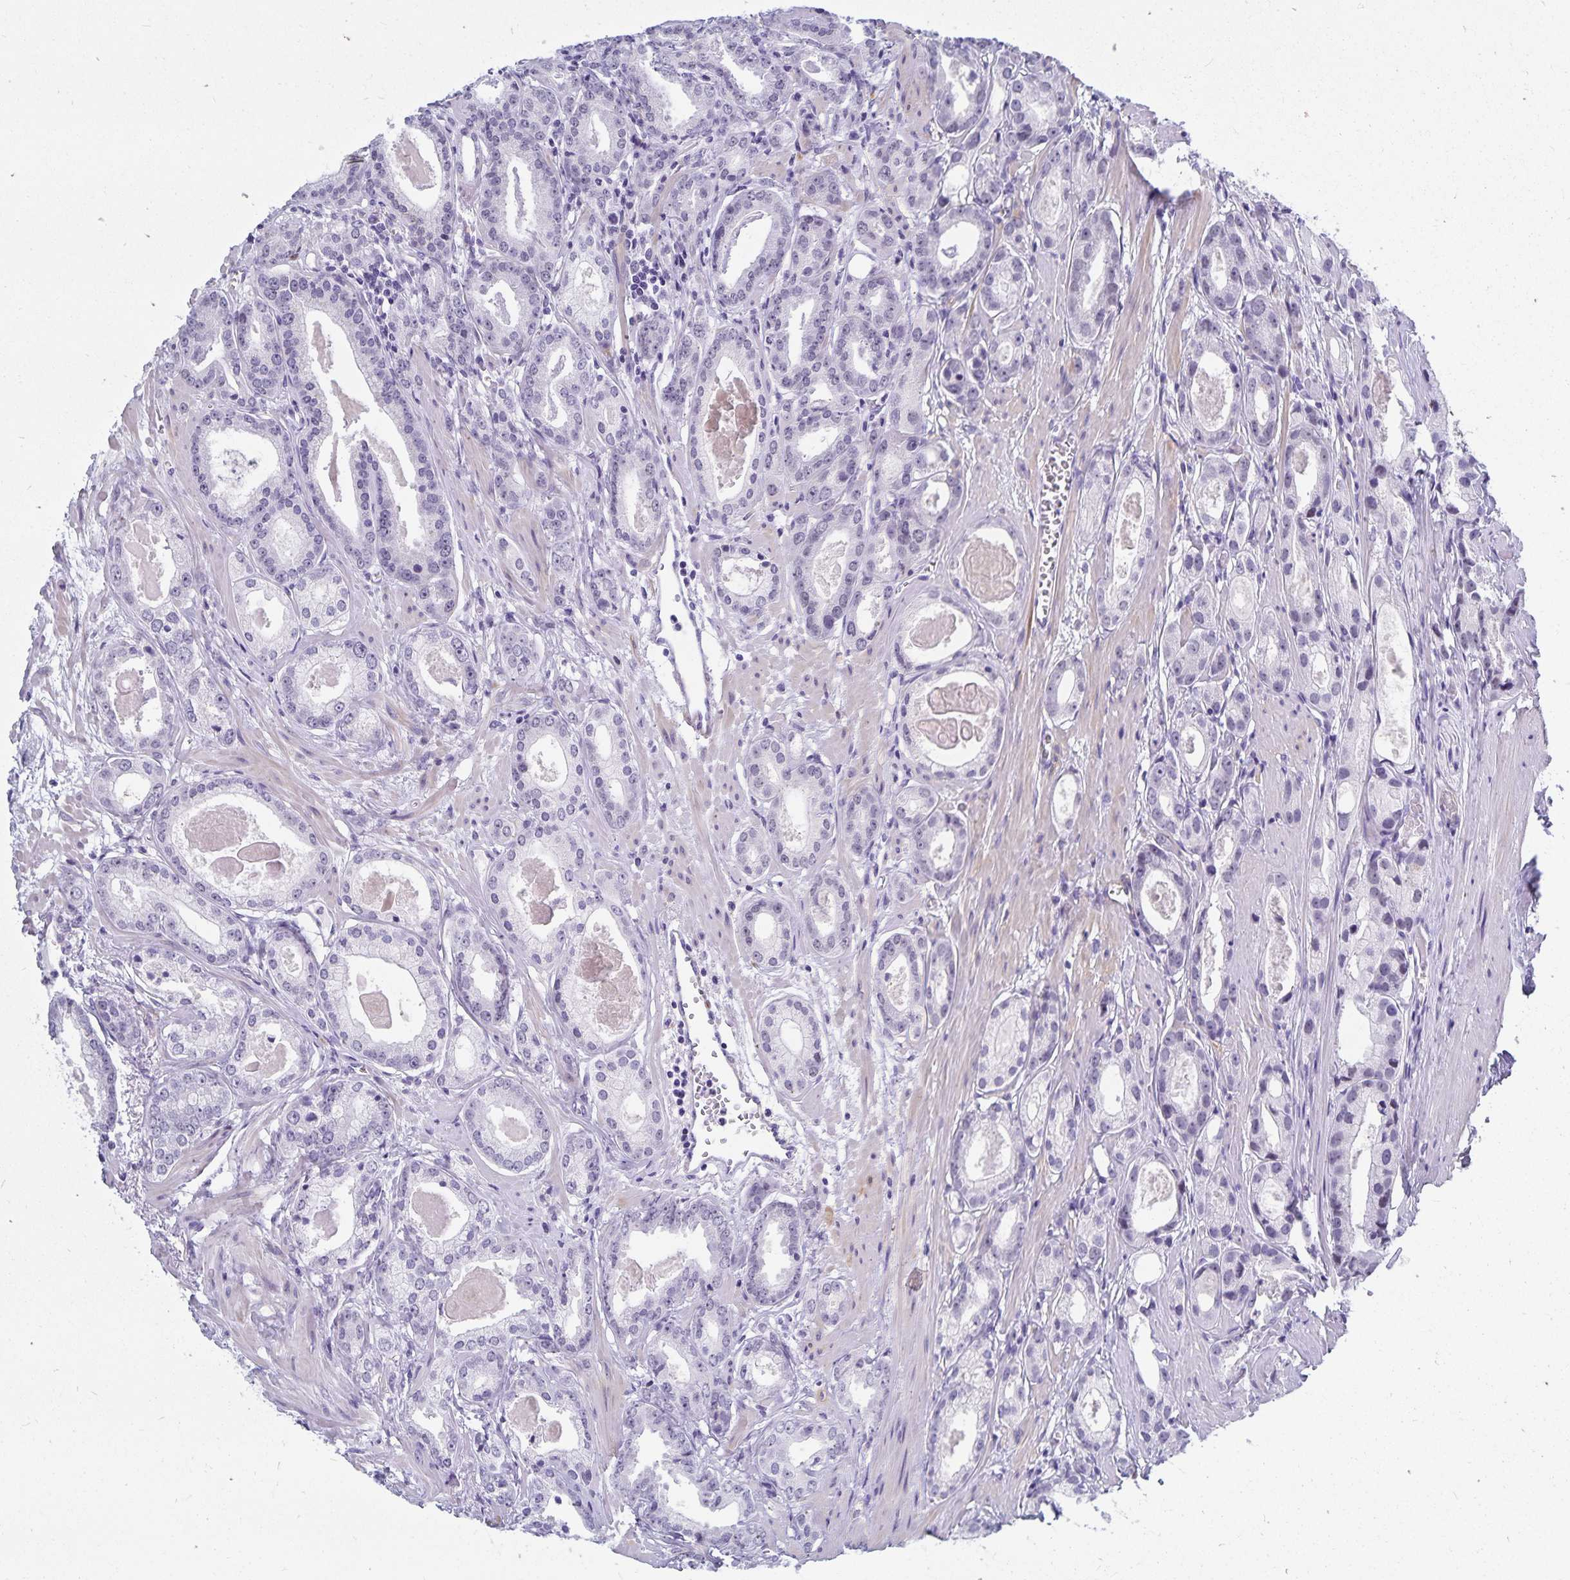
{"staining": {"intensity": "negative", "quantity": "none", "location": "none"}, "tissue": "prostate cancer", "cell_type": "Tumor cells", "image_type": "cancer", "snomed": [{"axis": "morphology", "description": "Adenocarcinoma, NOS"}, {"axis": "morphology", "description": "Adenocarcinoma, Low grade"}, {"axis": "topography", "description": "Prostate"}], "caption": "DAB (3,3'-diaminobenzidine) immunohistochemical staining of prostate cancer displays no significant expression in tumor cells.", "gene": "HMGB3", "patient": {"sex": "male", "age": 64}}